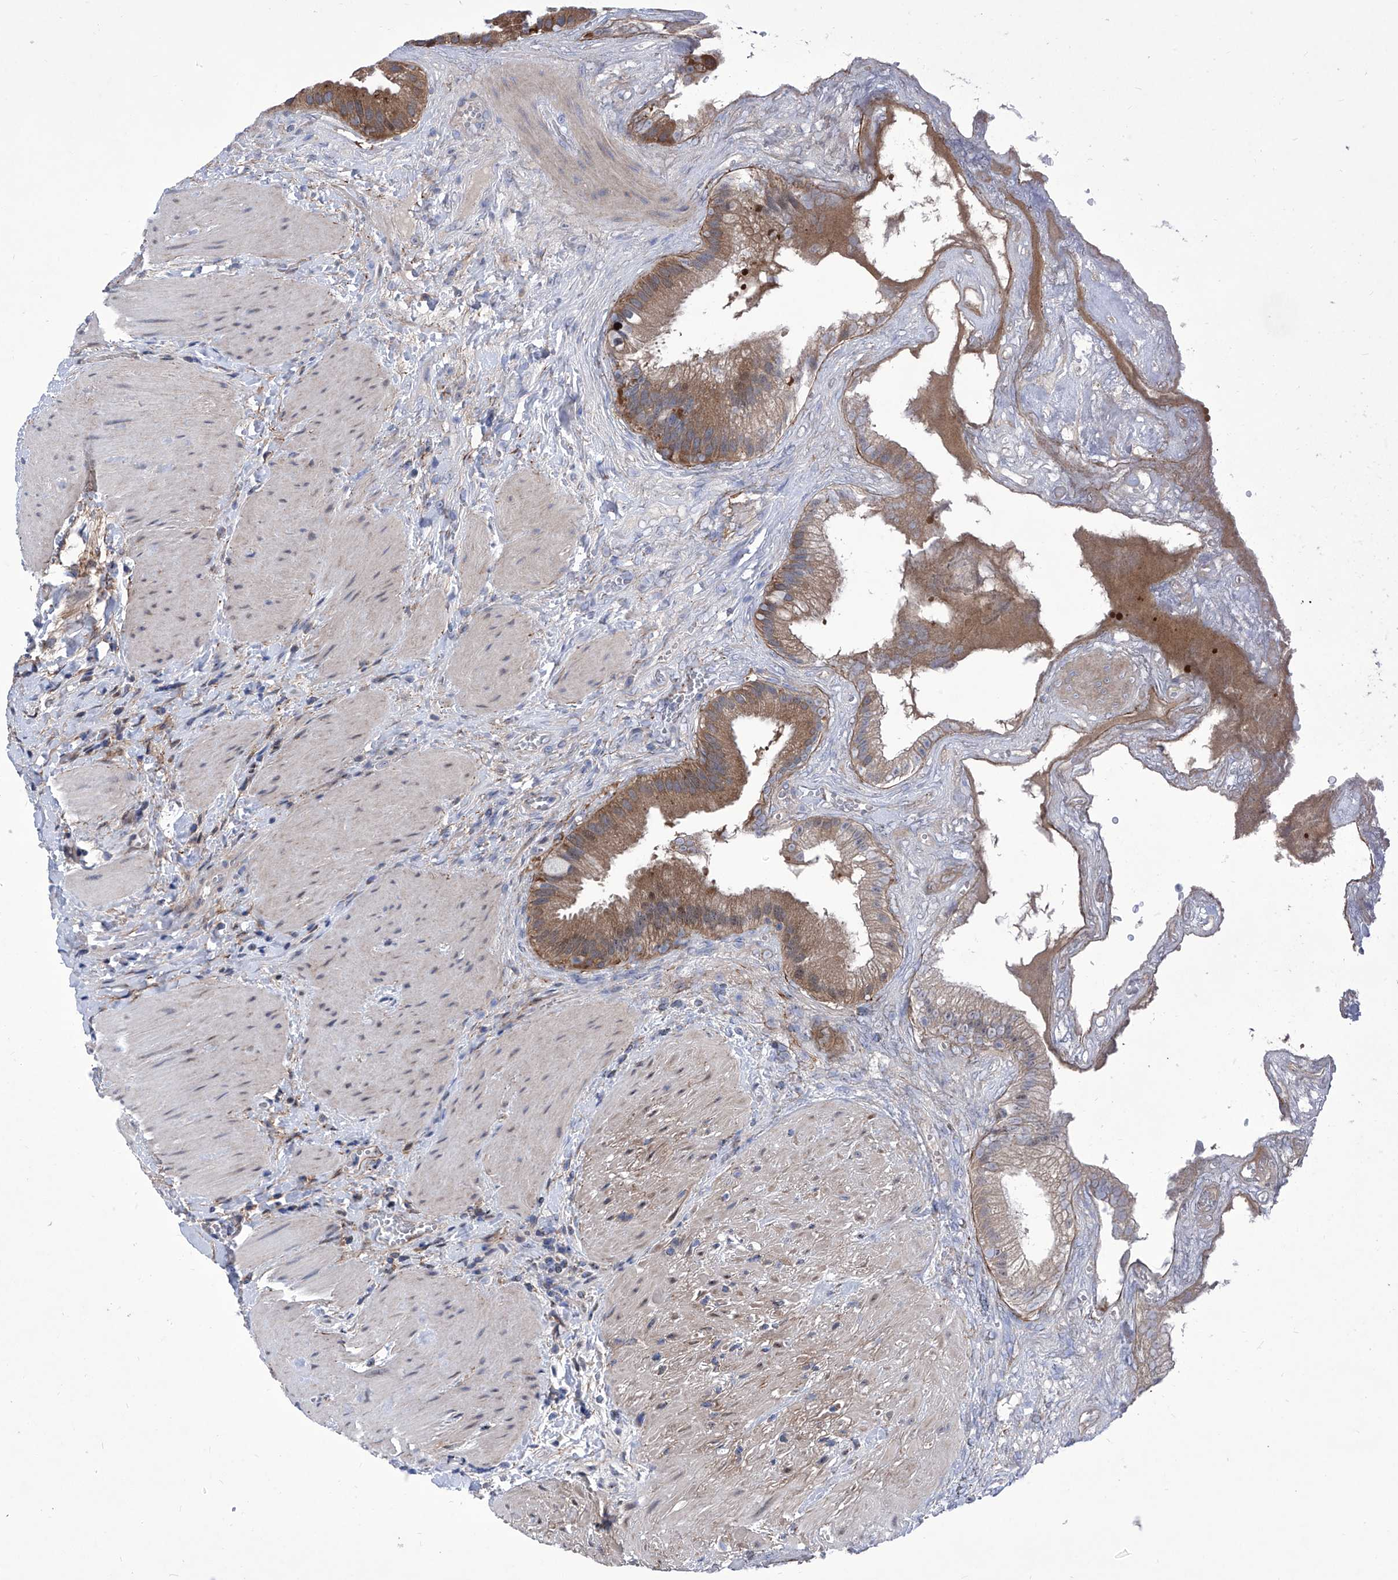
{"staining": {"intensity": "strong", "quantity": ">75%", "location": "cytoplasmic/membranous"}, "tissue": "gallbladder", "cell_type": "Glandular cells", "image_type": "normal", "snomed": [{"axis": "morphology", "description": "Normal tissue, NOS"}, {"axis": "topography", "description": "Gallbladder"}], "caption": "Immunohistochemical staining of normal gallbladder displays strong cytoplasmic/membranous protein staining in about >75% of glandular cells.", "gene": "KTI12", "patient": {"sex": "male", "age": 55}}